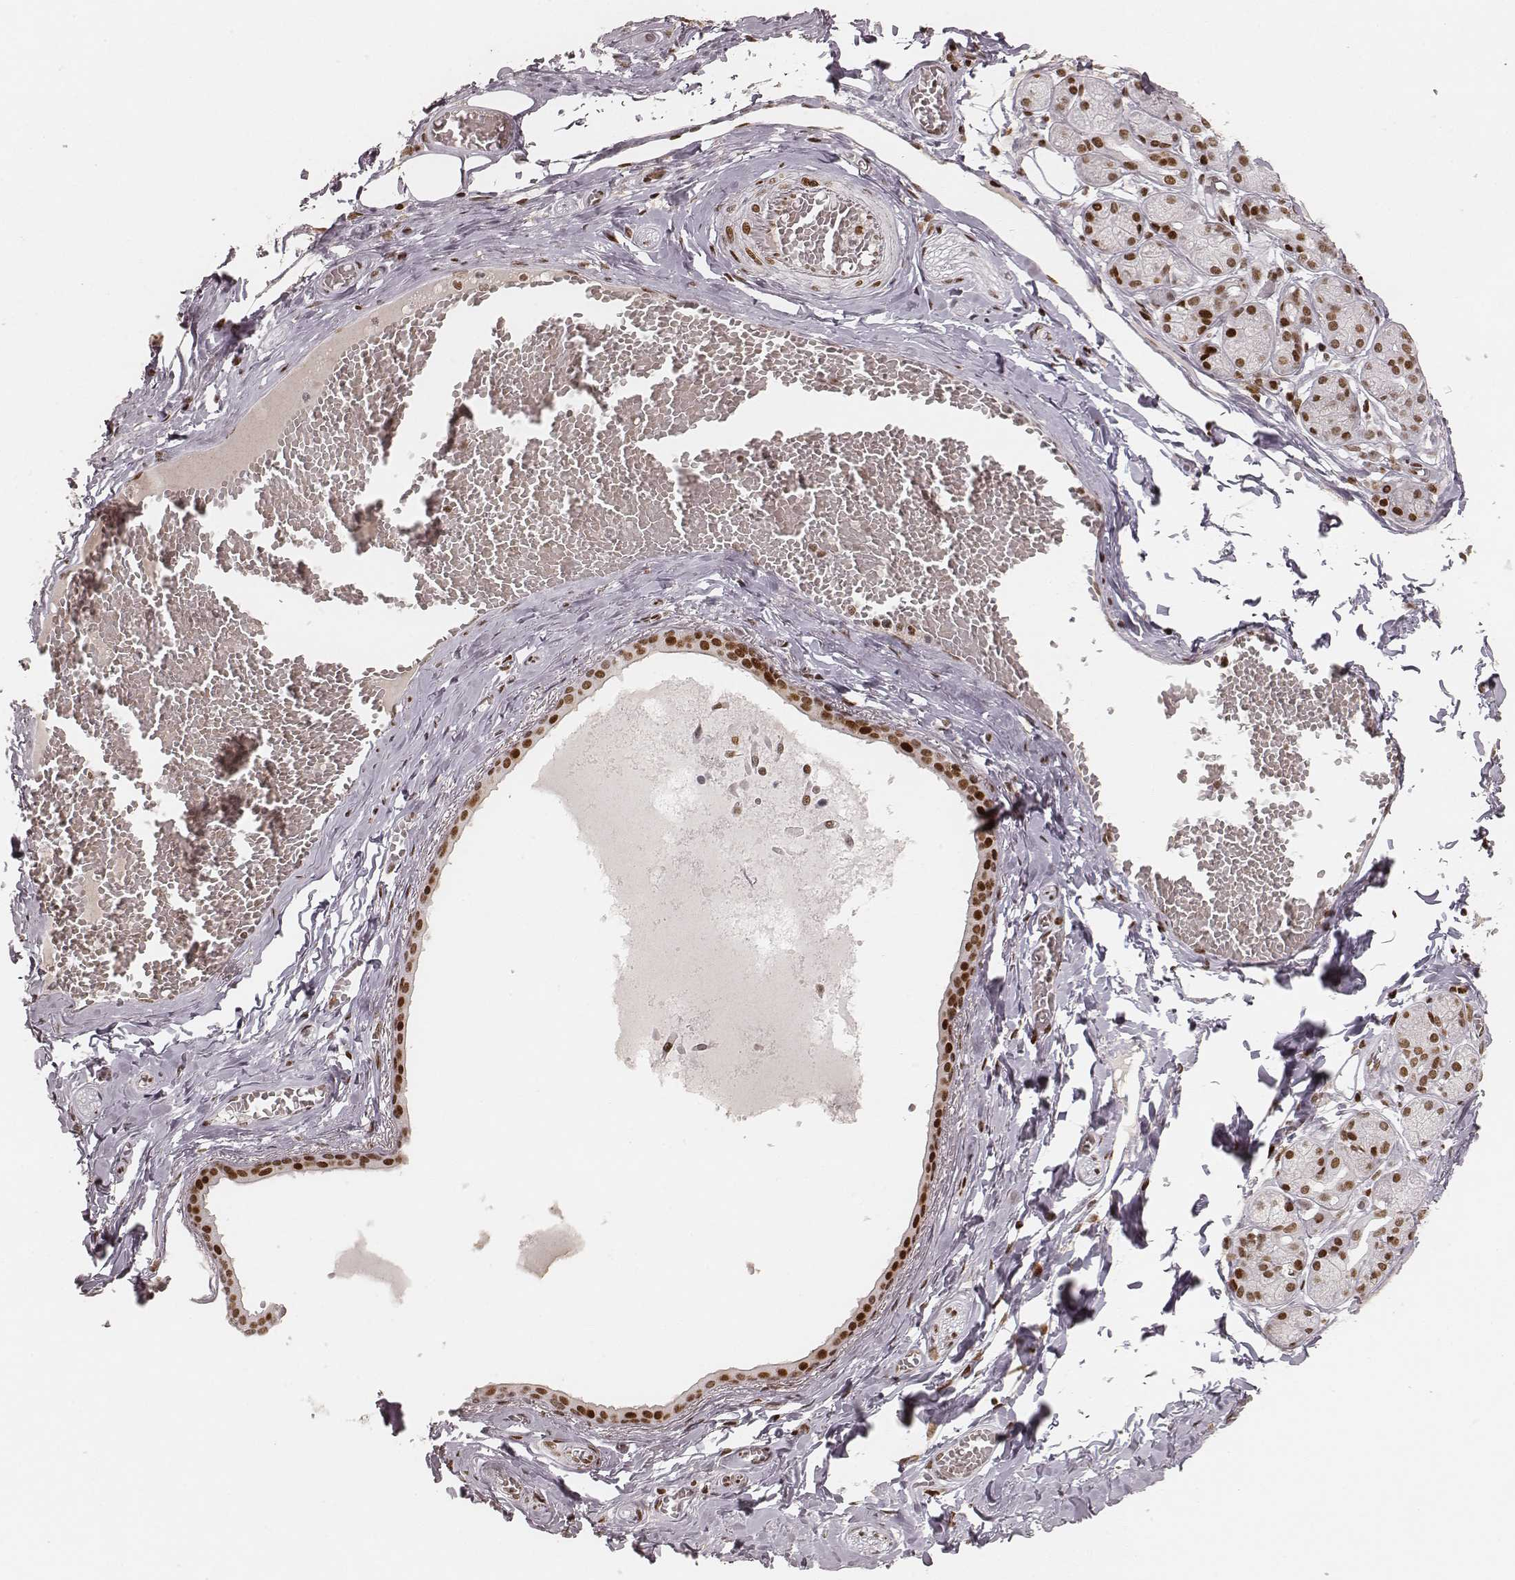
{"staining": {"intensity": "strong", "quantity": ">75%", "location": "nuclear"}, "tissue": "salivary gland", "cell_type": "Glandular cells", "image_type": "normal", "snomed": [{"axis": "morphology", "description": "Normal tissue, NOS"}, {"axis": "topography", "description": "Salivary gland"}, {"axis": "topography", "description": "Peripheral nerve tissue"}], "caption": "Immunohistochemical staining of benign human salivary gland displays high levels of strong nuclear staining in about >75% of glandular cells.", "gene": "HNRNPC", "patient": {"sex": "male", "age": 71}}